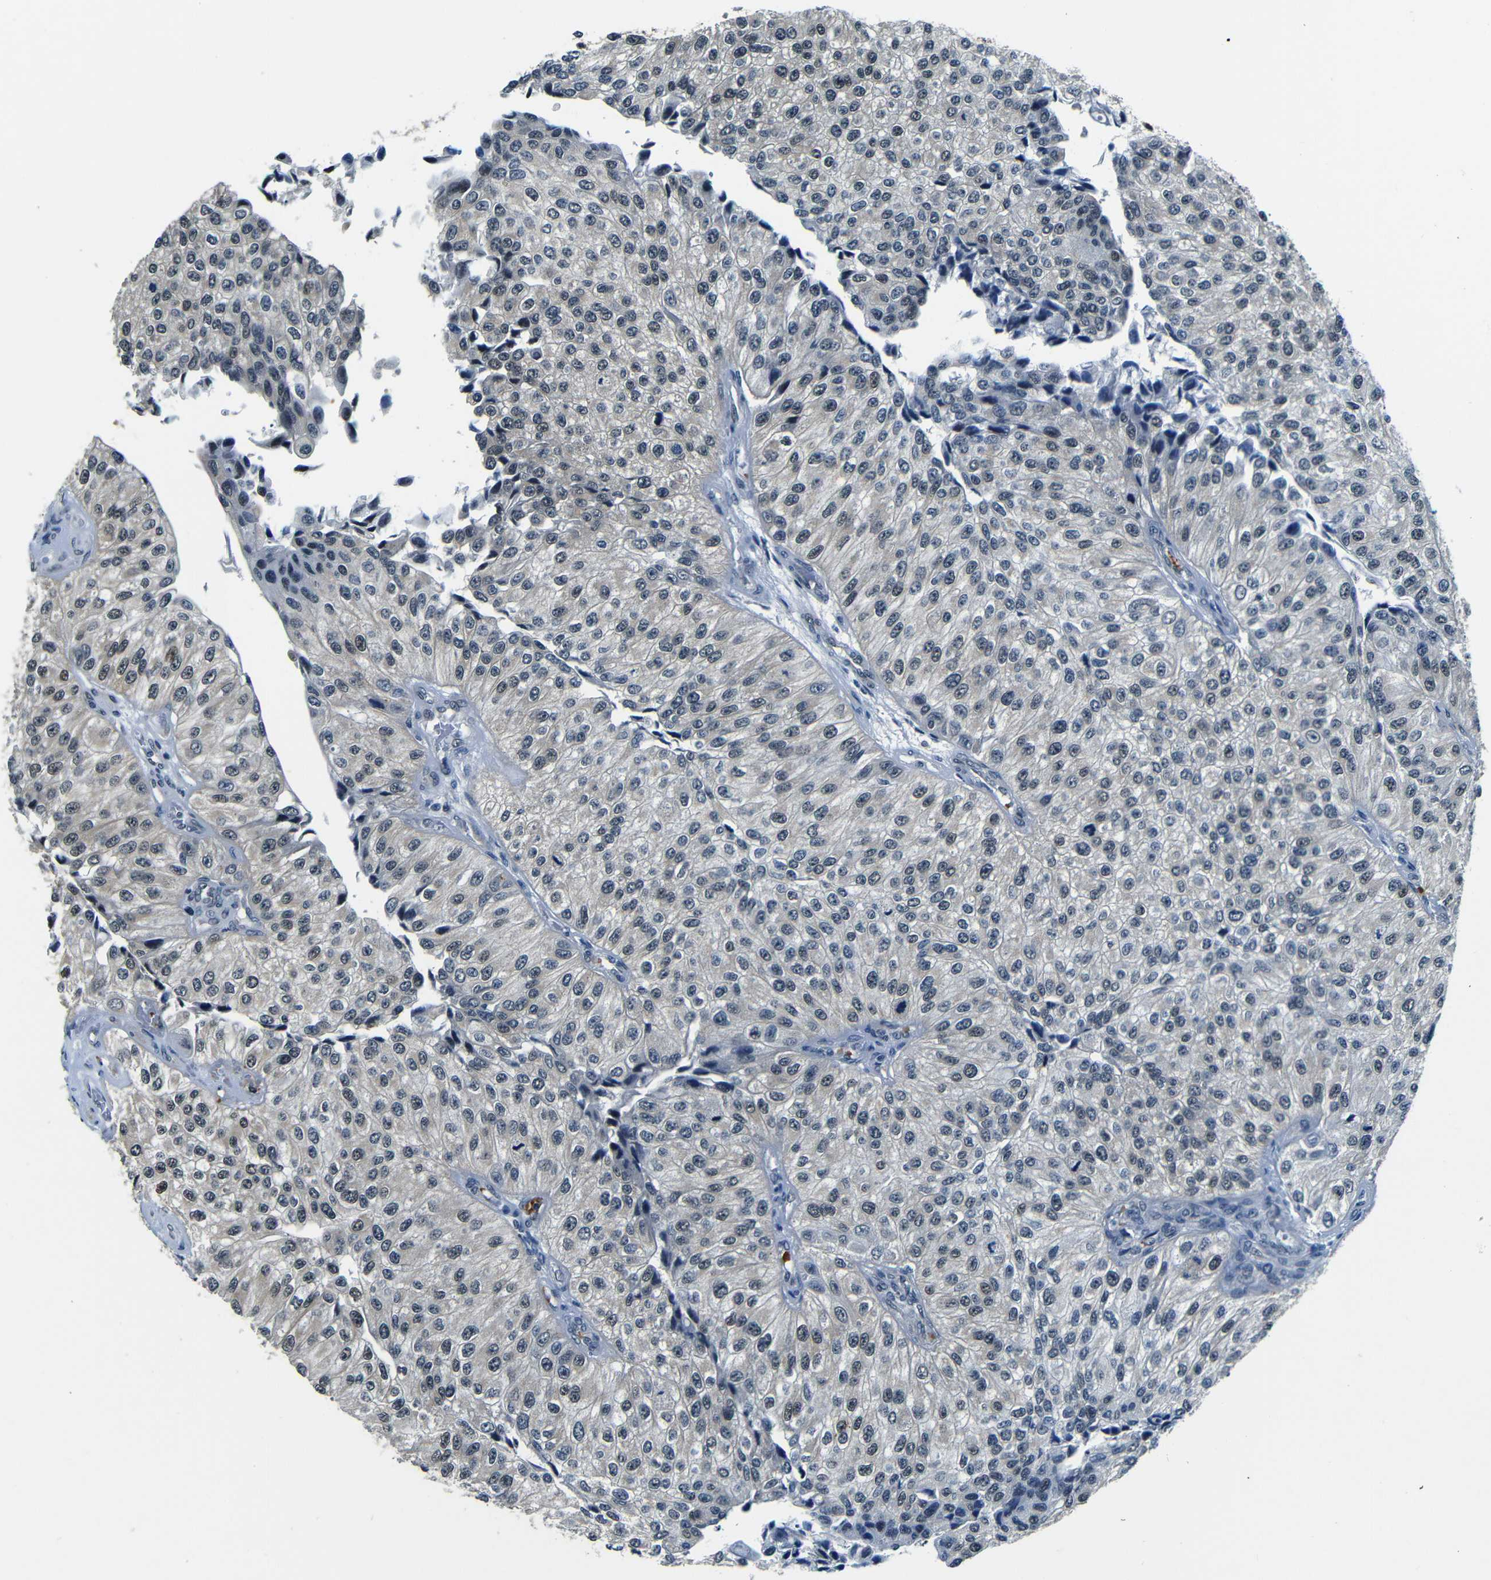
{"staining": {"intensity": "weak", "quantity": "<25%", "location": "nuclear"}, "tissue": "urothelial cancer", "cell_type": "Tumor cells", "image_type": "cancer", "snomed": [{"axis": "morphology", "description": "Urothelial carcinoma, High grade"}, {"axis": "topography", "description": "Kidney"}, {"axis": "topography", "description": "Urinary bladder"}], "caption": "An image of urothelial cancer stained for a protein displays no brown staining in tumor cells.", "gene": "FOXD4", "patient": {"sex": "male", "age": 77}}